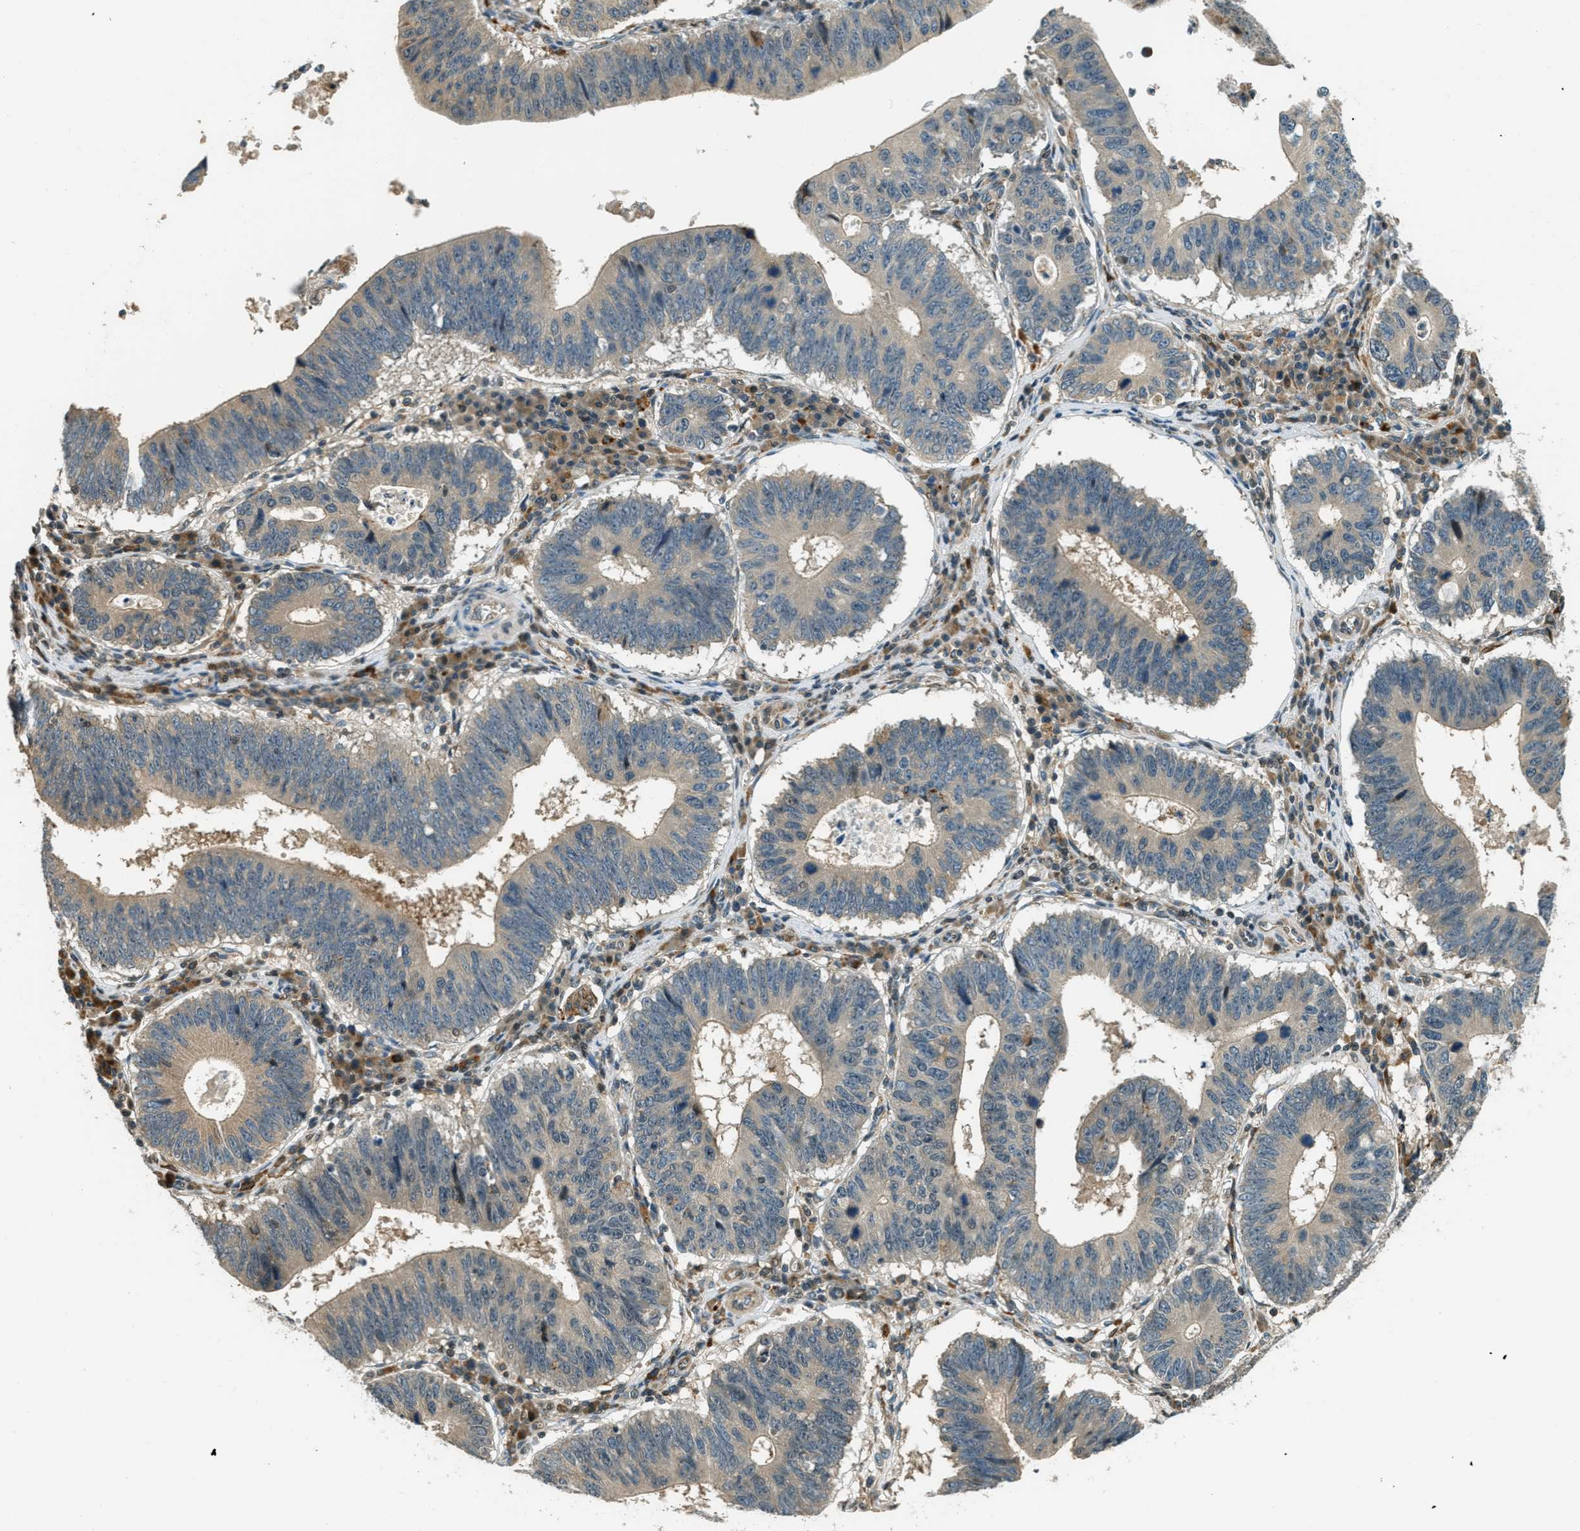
{"staining": {"intensity": "weak", "quantity": ">75%", "location": "cytoplasmic/membranous"}, "tissue": "stomach cancer", "cell_type": "Tumor cells", "image_type": "cancer", "snomed": [{"axis": "morphology", "description": "Adenocarcinoma, NOS"}, {"axis": "topography", "description": "Stomach"}], "caption": "The image displays a brown stain indicating the presence of a protein in the cytoplasmic/membranous of tumor cells in adenocarcinoma (stomach).", "gene": "PTPN23", "patient": {"sex": "male", "age": 59}}